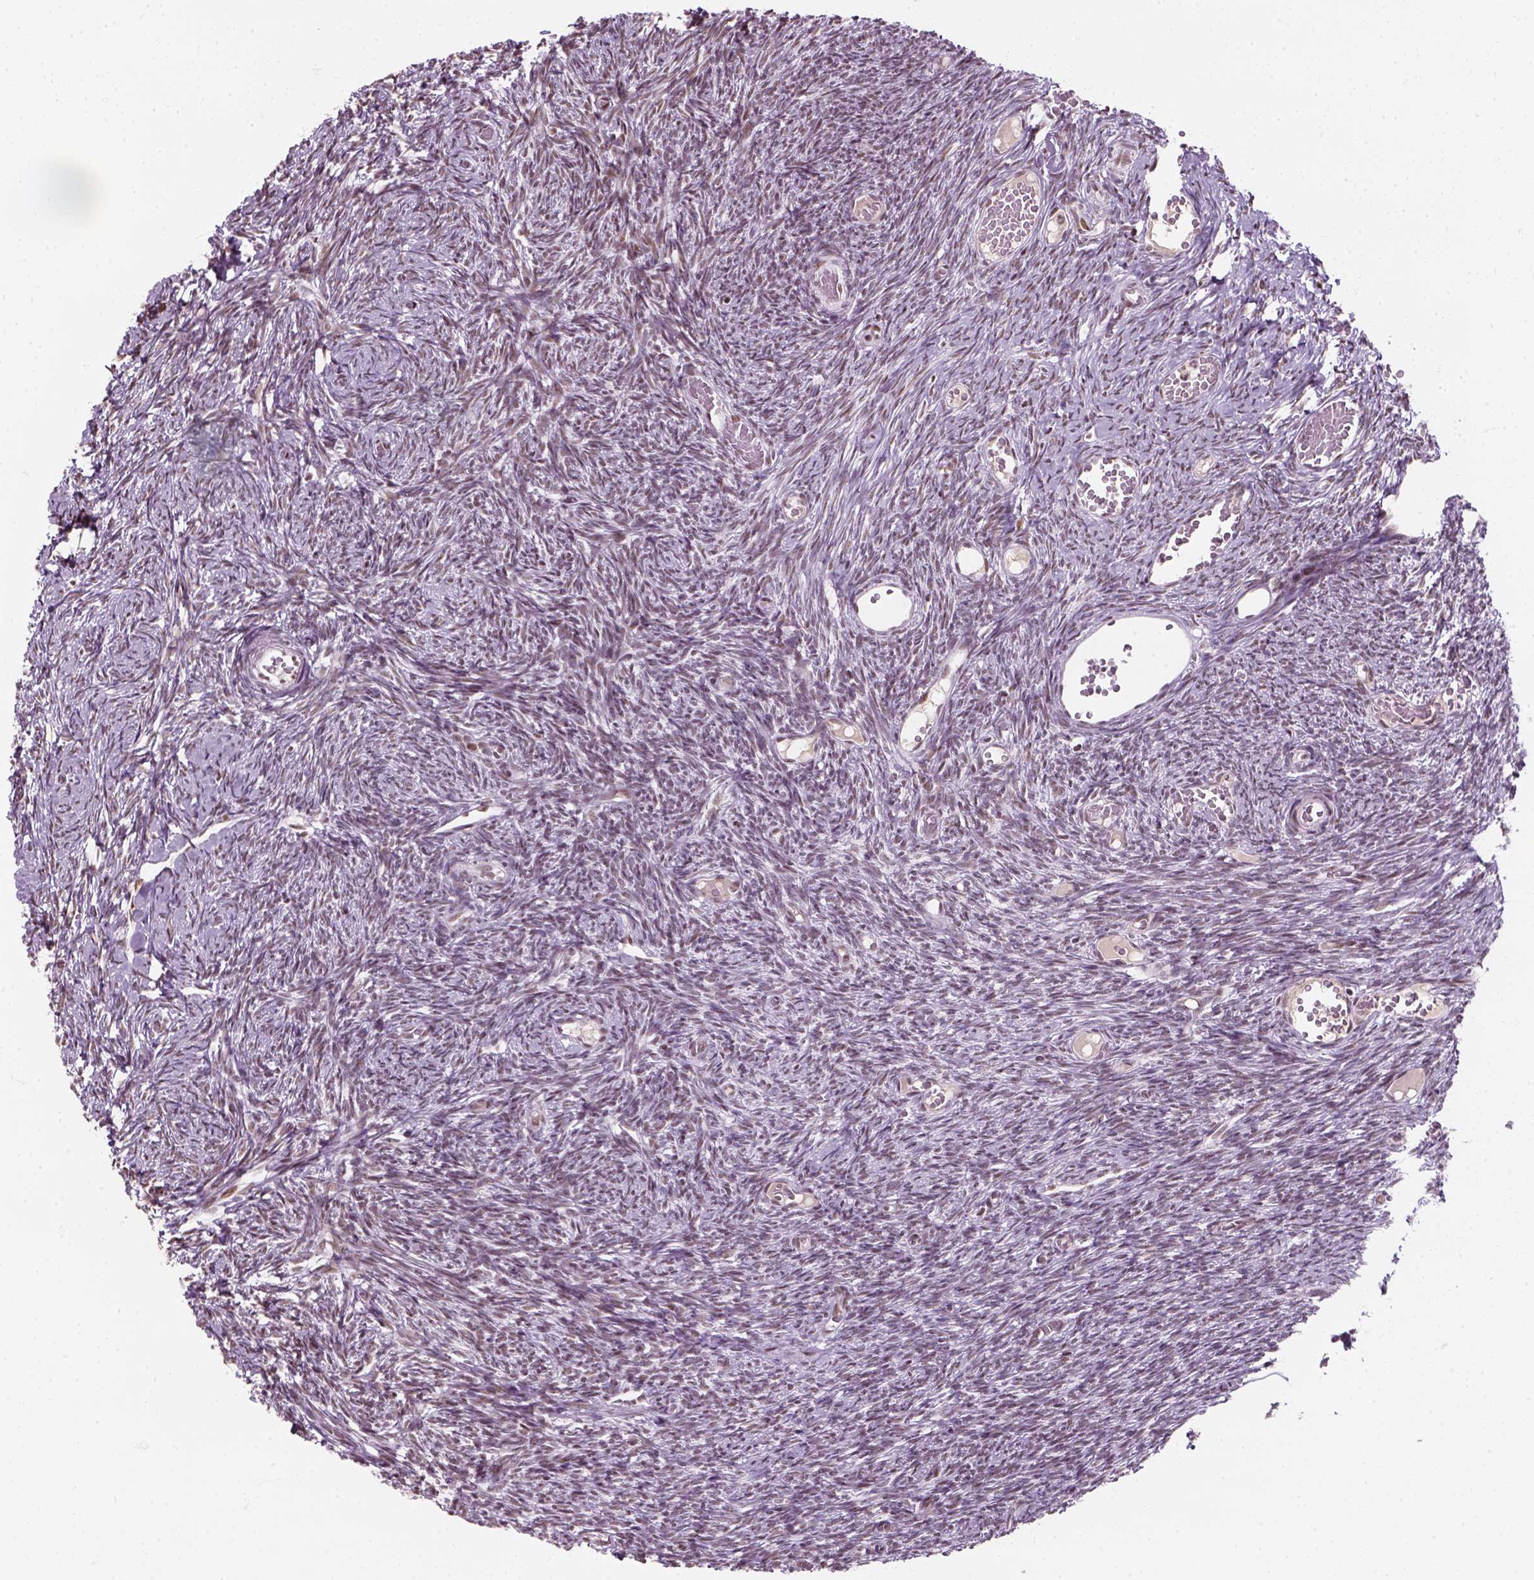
{"staining": {"intensity": "moderate", "quantity": ">75%", "location": "nuclear"}, "tissue": "ovary", "cell_type": "Follicle cells", "image_type": "normal", "snomed": [{"axis": "morphology", "description": "Normal tissue, NOS"}, {"axis": "topography", "description": "Ovary"}], "caption": "Protein staining demonstrates moderate nuclear positivity in about >75% of follicle cells in benign ovary.", "gene": "GTF2F1", "patient": {"sex": "female", "age": 39}}